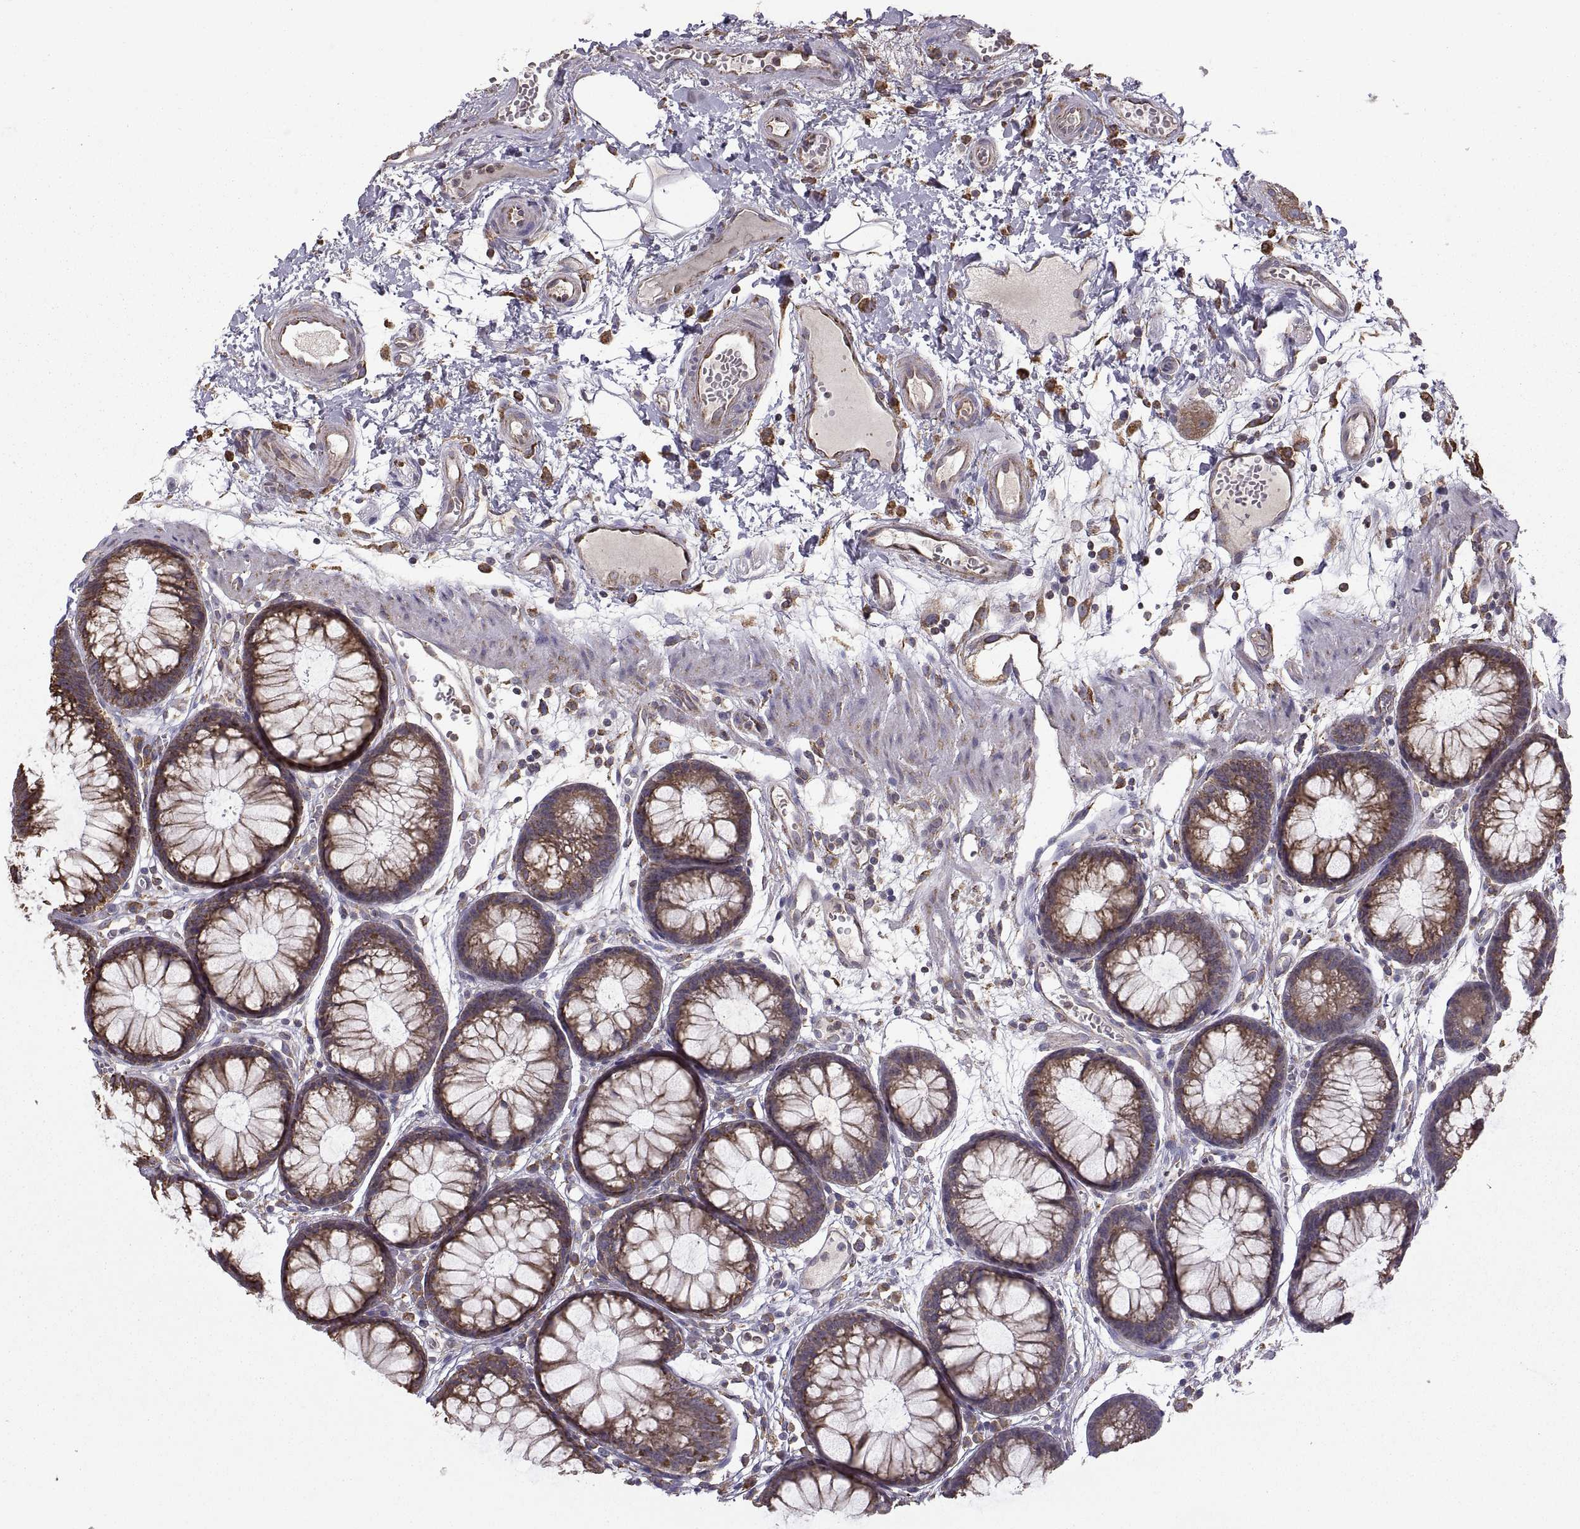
{"staining": {"intensity": "moderate", "quantity": "25%-75%", "location": "cytoplasmic/membranous"}, "tissue": "colon", "cell_type": "Endothelial cells", "image_type": "normal", "snomed": [{"axis": "morphology", "description": "Normal tissue, NOS"}, {"axis": "morphology", "description": "Adenocarcinoma, NOS"}, {"axis": "topography", "description": "Colon"}], "caption": "Immunohistochemistry photomicrograph of normal colon stained for a protein (brown), which demonstrates medium levels of moderate cytoplasmic/membranous positivity in approximately 25%-75% of endothelial cells.", "gene": "PDIA3", "patient": {"sex": "male", "age": 65}}